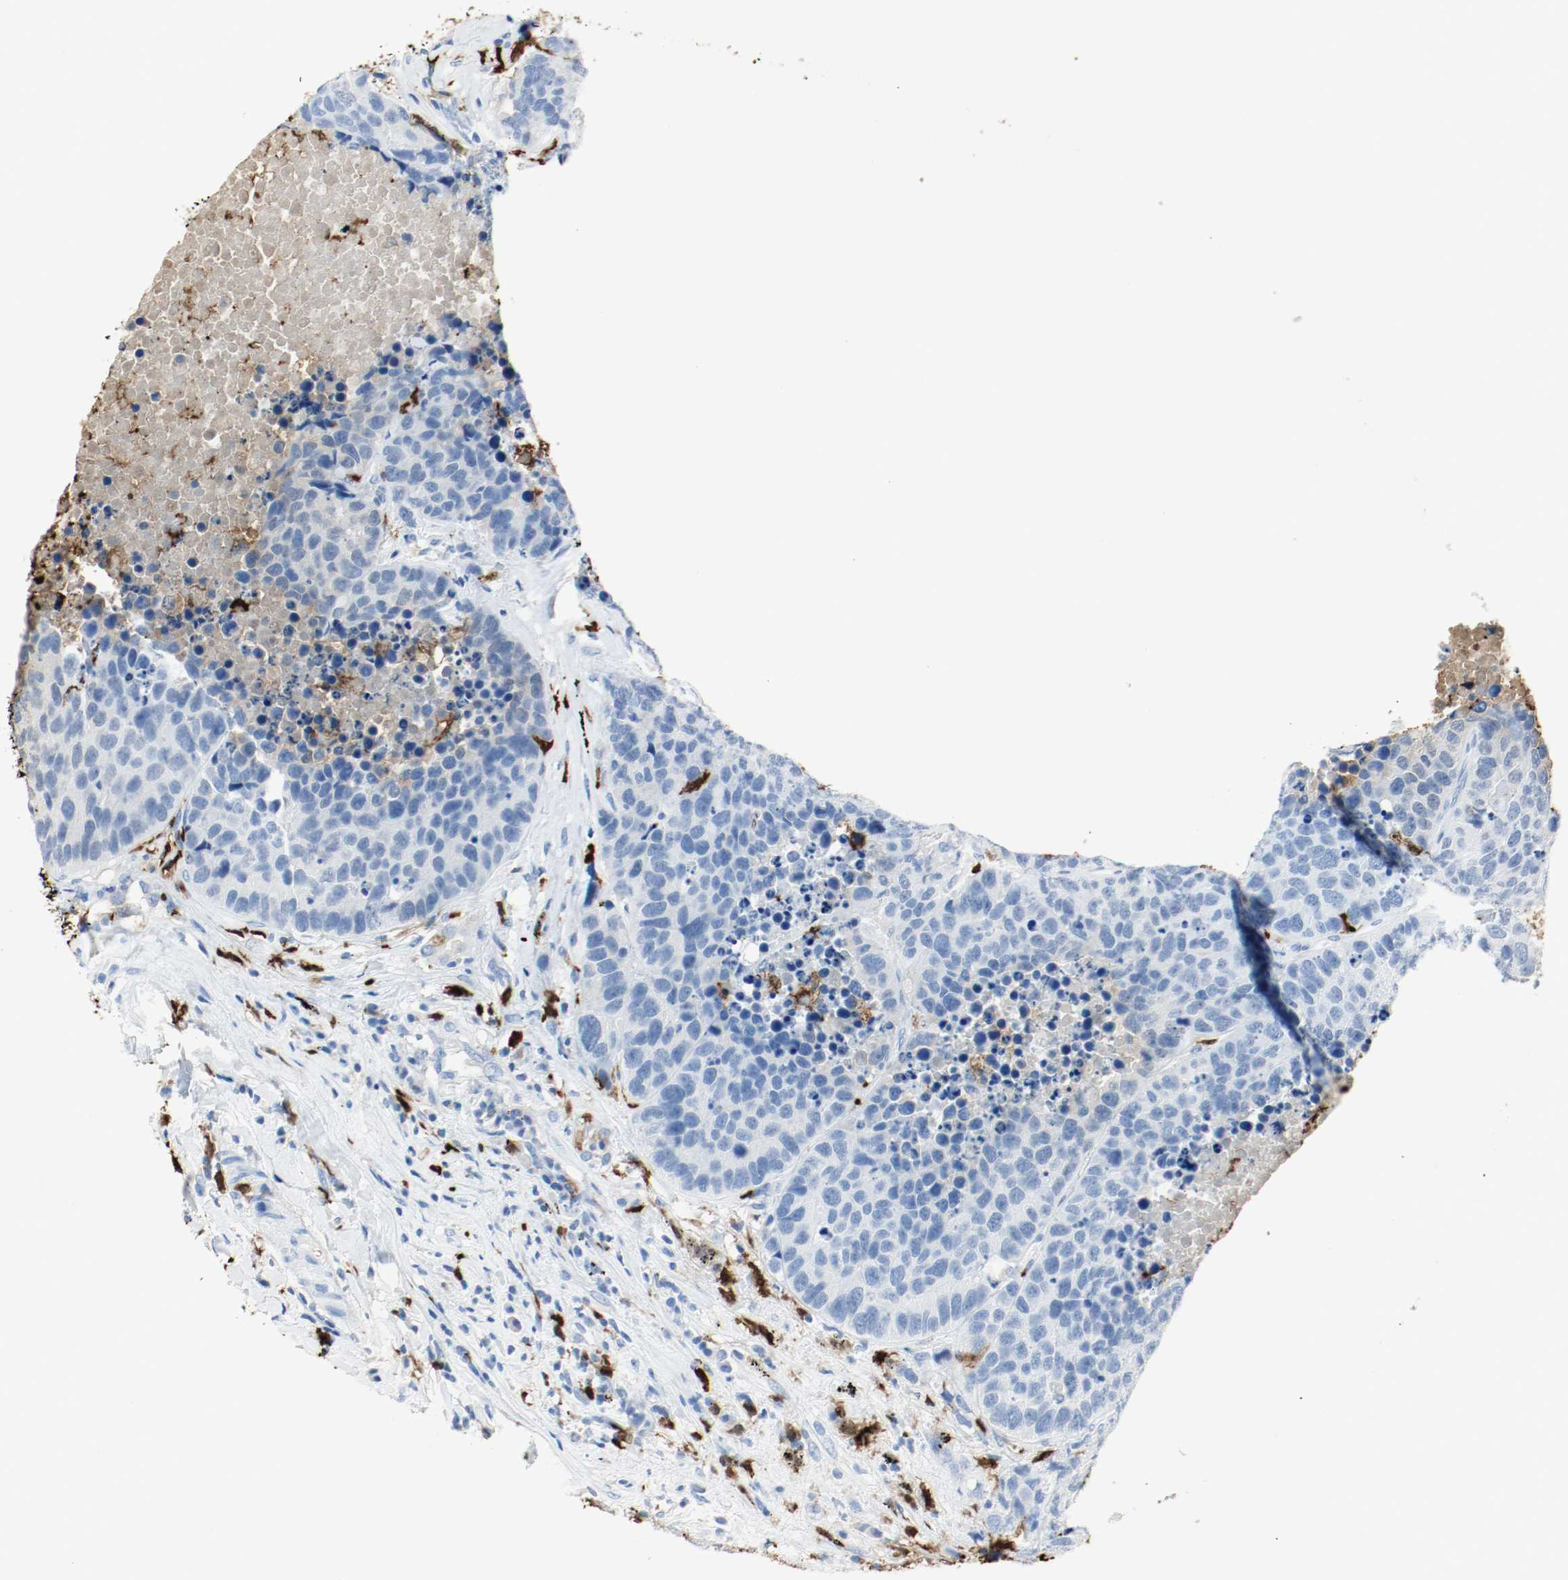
{"staining": {"intensity": "weak", "quantity": "<25%", "location": "cytoplasmic/membranous"}, "tissue": "carcinoid", "cell_type": "Tumor cells", "image_type": "cancer", "snomed": [{"axis": "morphology", "description": "Carcinoid, malignant, NOS"}, {"axis": "topography", "description": "Lung"}], "caption": "Tumor cells are negative for protein expression in human carcinoid (malignant). The staining is performed using DAB (3,3'-diaminobenzidine) brown chromogen with nuclei counter-stained in using hematoxylin.", "gene": "S100A9", "patient": {"sex": "male", "age": 60}}